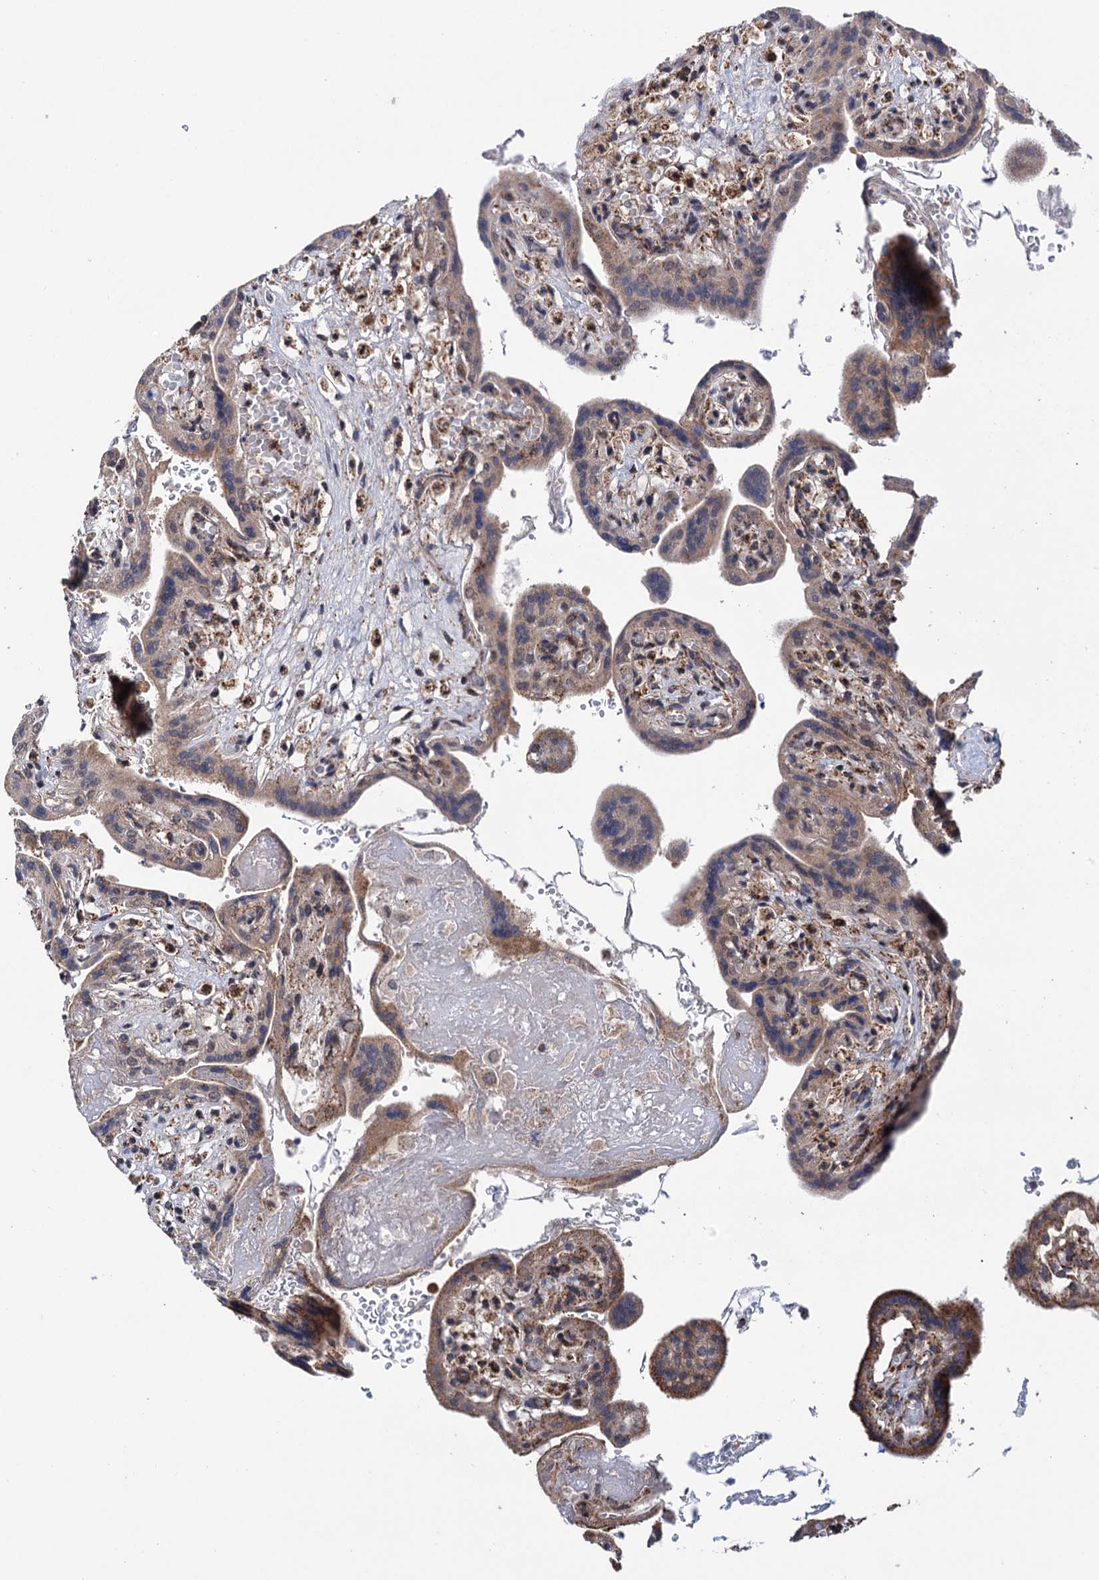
{"staining": {"intensity": "moderate", "quantity": ">75%", "location": "cytoplasmic/membranous"}, "tissue": "placenta", "cell_type": "Trophoblastic cells", "image_type": "normal", "snomed": [{"axis": "morphology", "description": "Normal tissue, NOS"}, {"axis": "topography", "description": "Placenta"}], "caption": "Placenta stained with DAB IHC reveals medium levels of moderate cytoplasmic/membranous staining in about >75% of trophoblastic cells. The protein is shown in brown color, while the nuclei are stained blue.", "gene": "SUCLA2", "patient": {"sex": "female", "age": 37}}